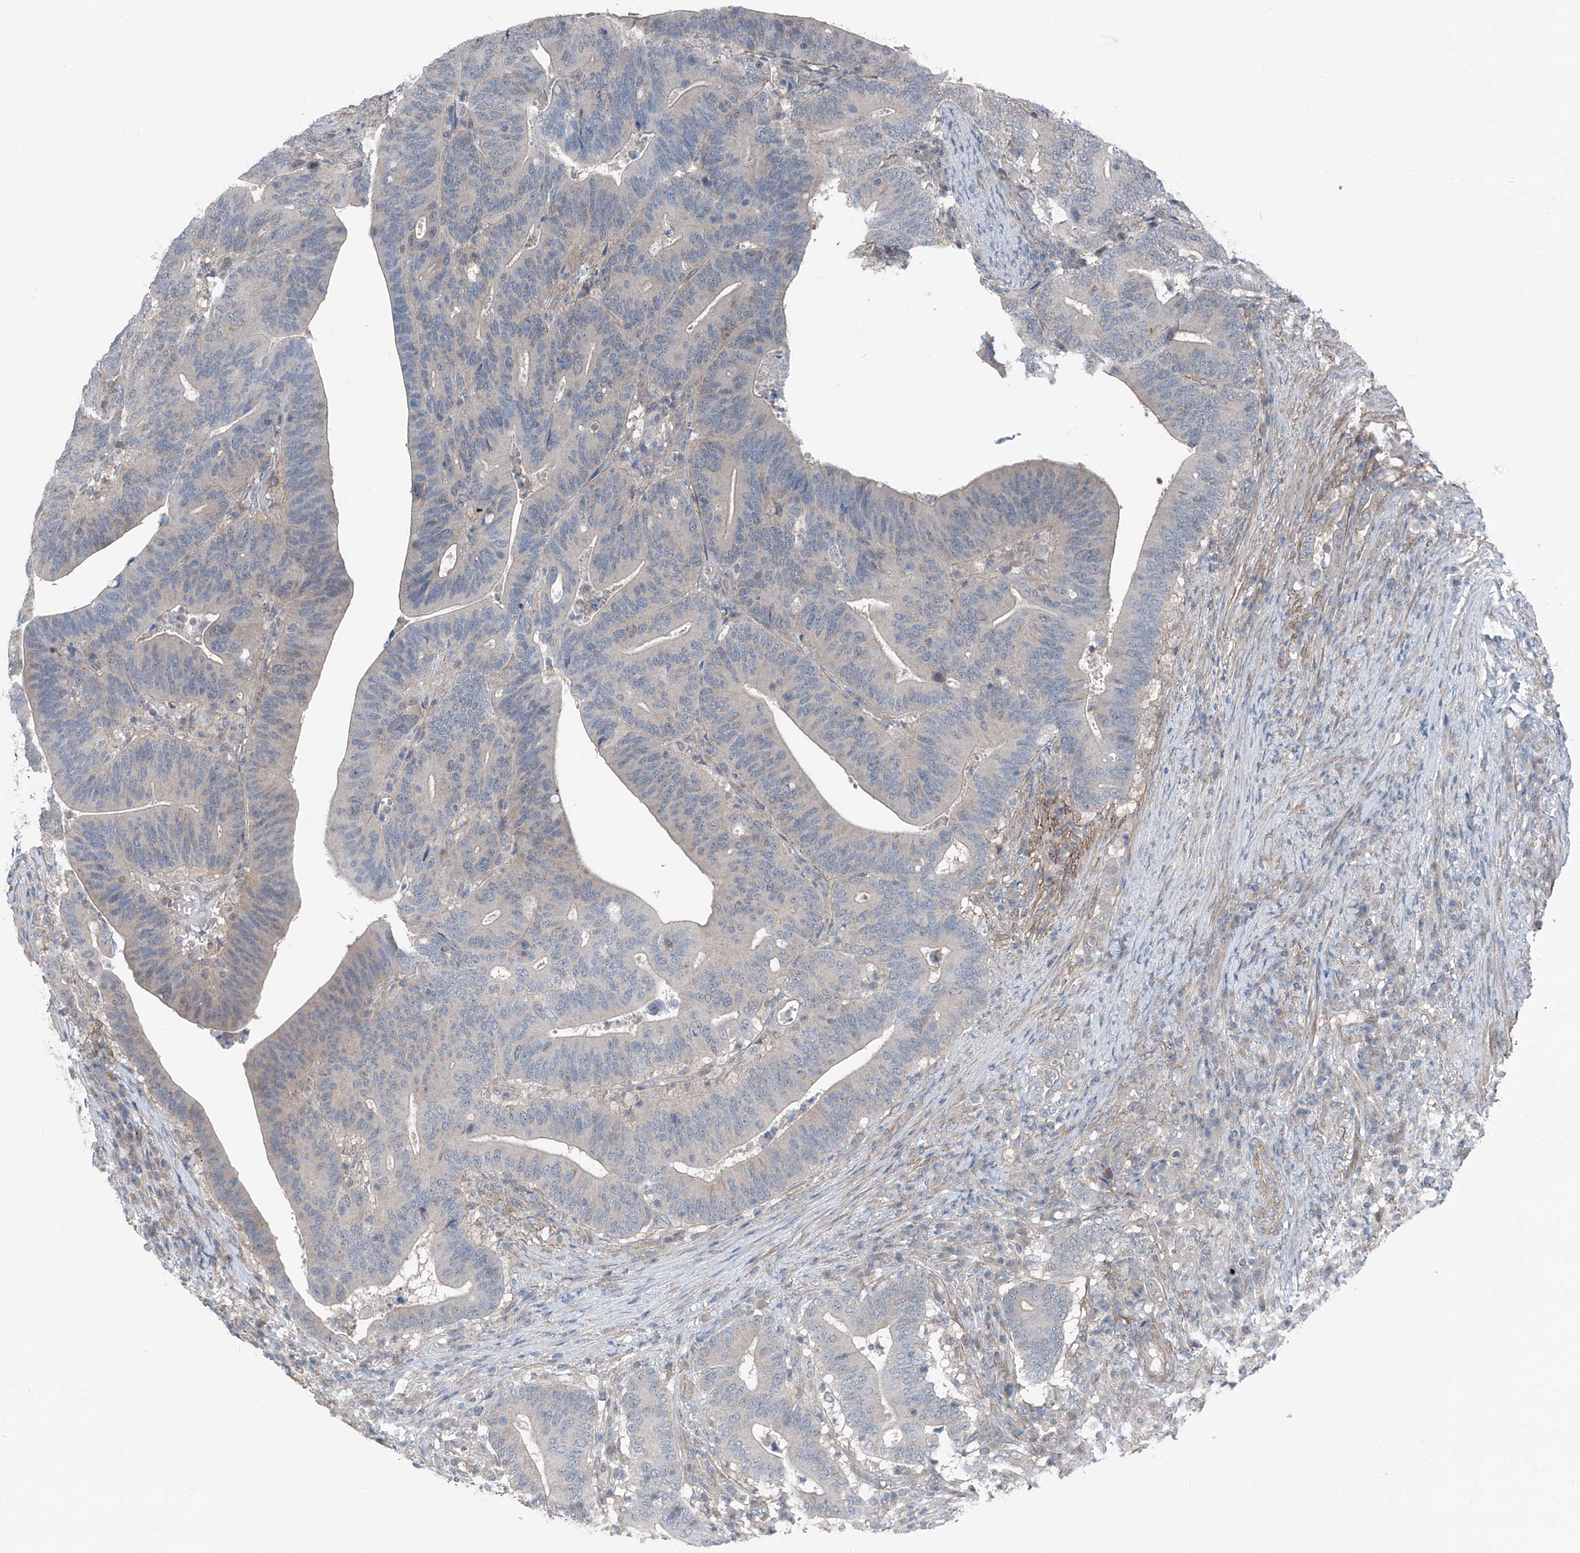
{"staining": {"intensity": "negative", "quantity": "none", "location": "none"}, "tissue": "colorectal cancer", "cell_type": "Tumor cells", "image_type": "cancer", "snomed": [{"axis": "morphology", "description": "Adenocarcinoma, NOS"}, {"axis": "topography", "description": "Colon"}], "caption": "Tumor cells show no significant protein staining in colorectal cancer (adenocarcinoma). Nuclei are stained in blue.", "gene": "HSPB11", "patient": {"sex": "female", "age": 66}}